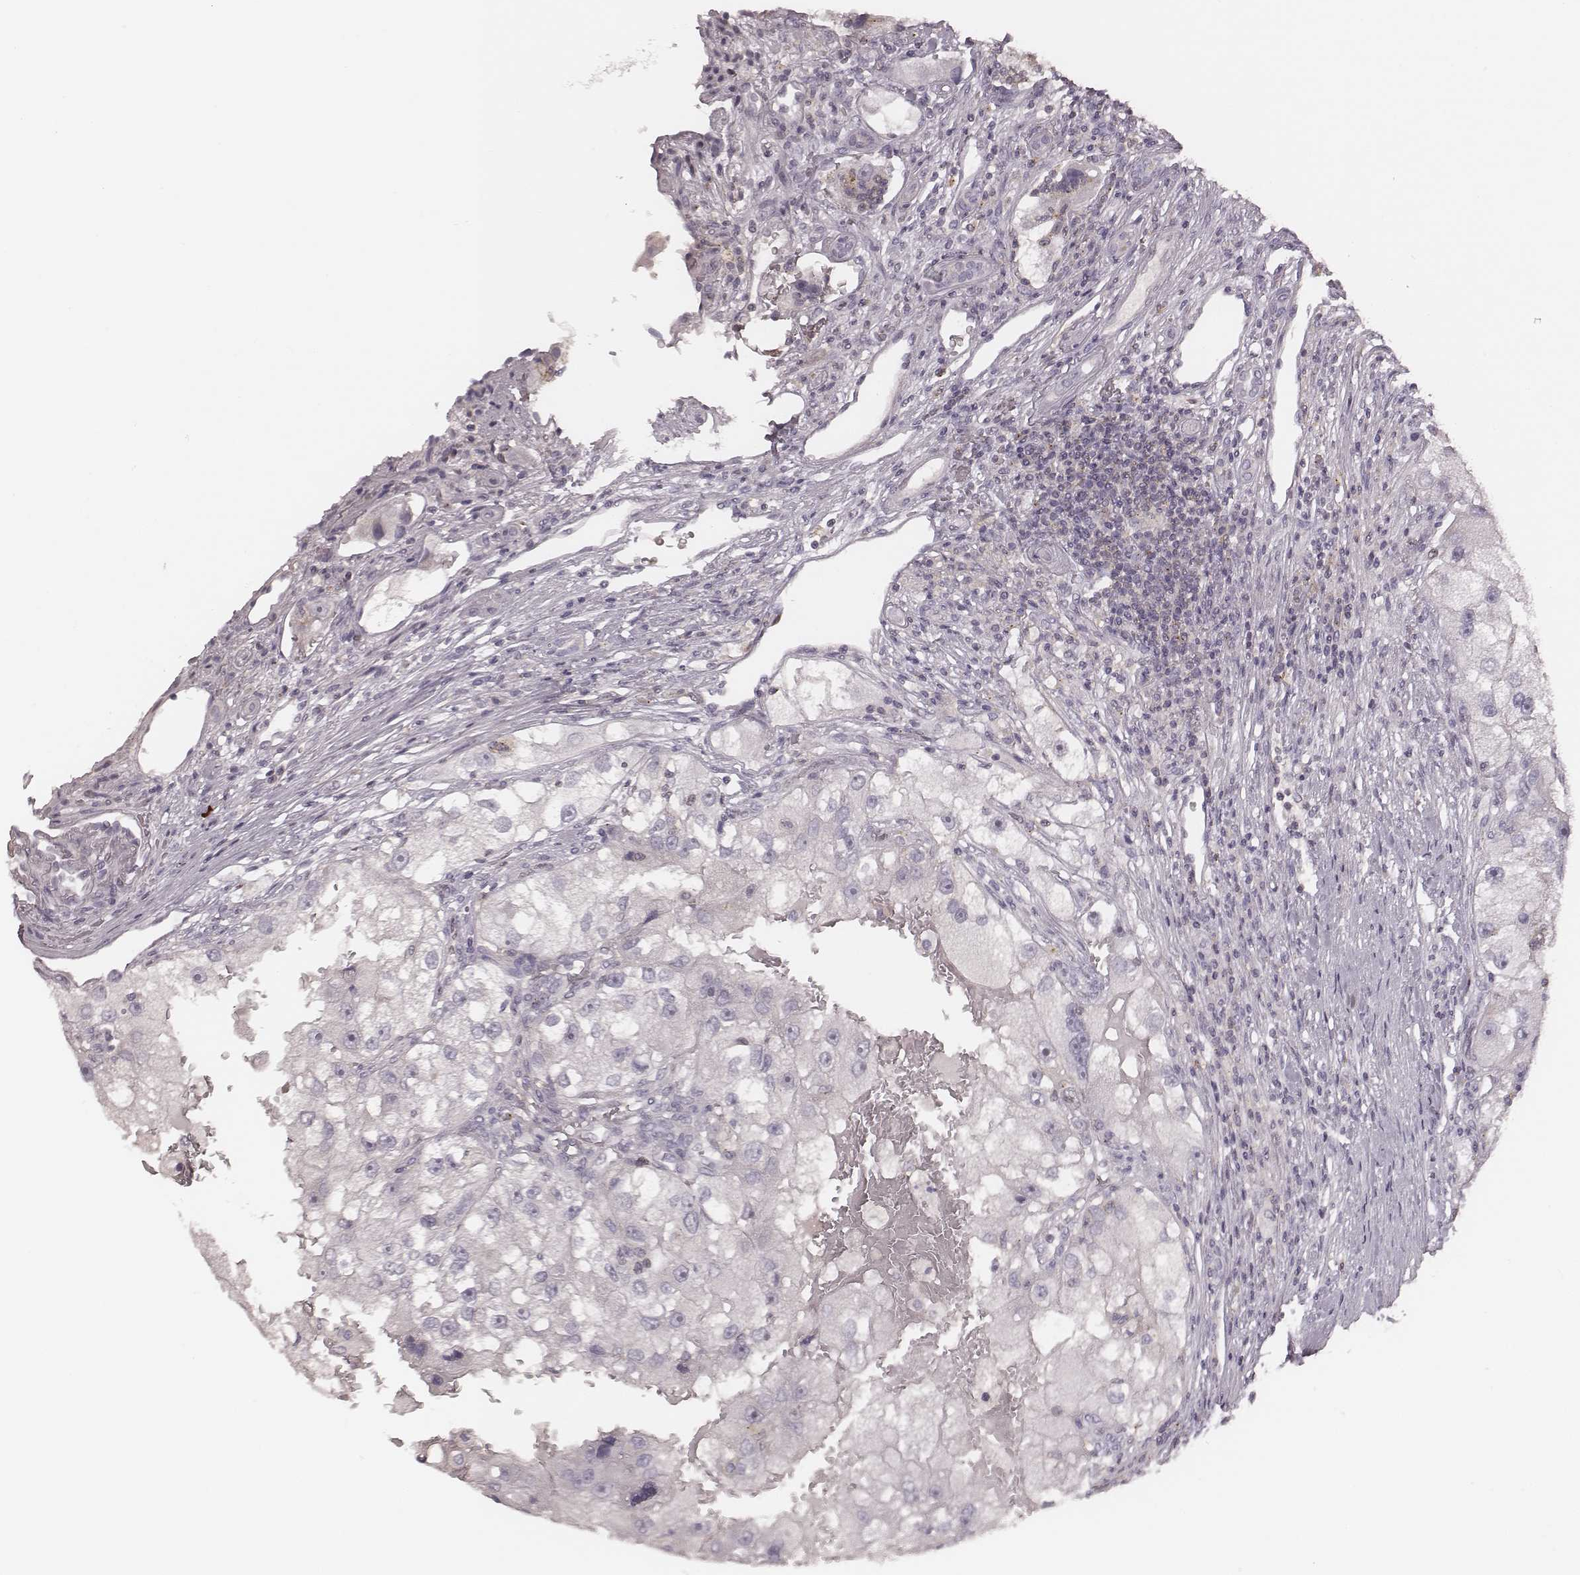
{"staining": {"intensity": "negative", "quantity": "none", "location": "none"}, "tissue": "renal cancer", "cell_type": "Tumor cells", "image_type": "cancer", "snomed": [{"axis": "morphology", "description": "Adenocarcinoma, NOS"}, {"axis": "topography", "description": "Kidney"}], "caption": "Tumor cells are negative for brown protein staining in adenocarcinoma (renal). (Immunohistochemistry, brightfield microscopy, high magnification).", "gene": "MSX1", "patient": {"sex": "male", "age": 63}}